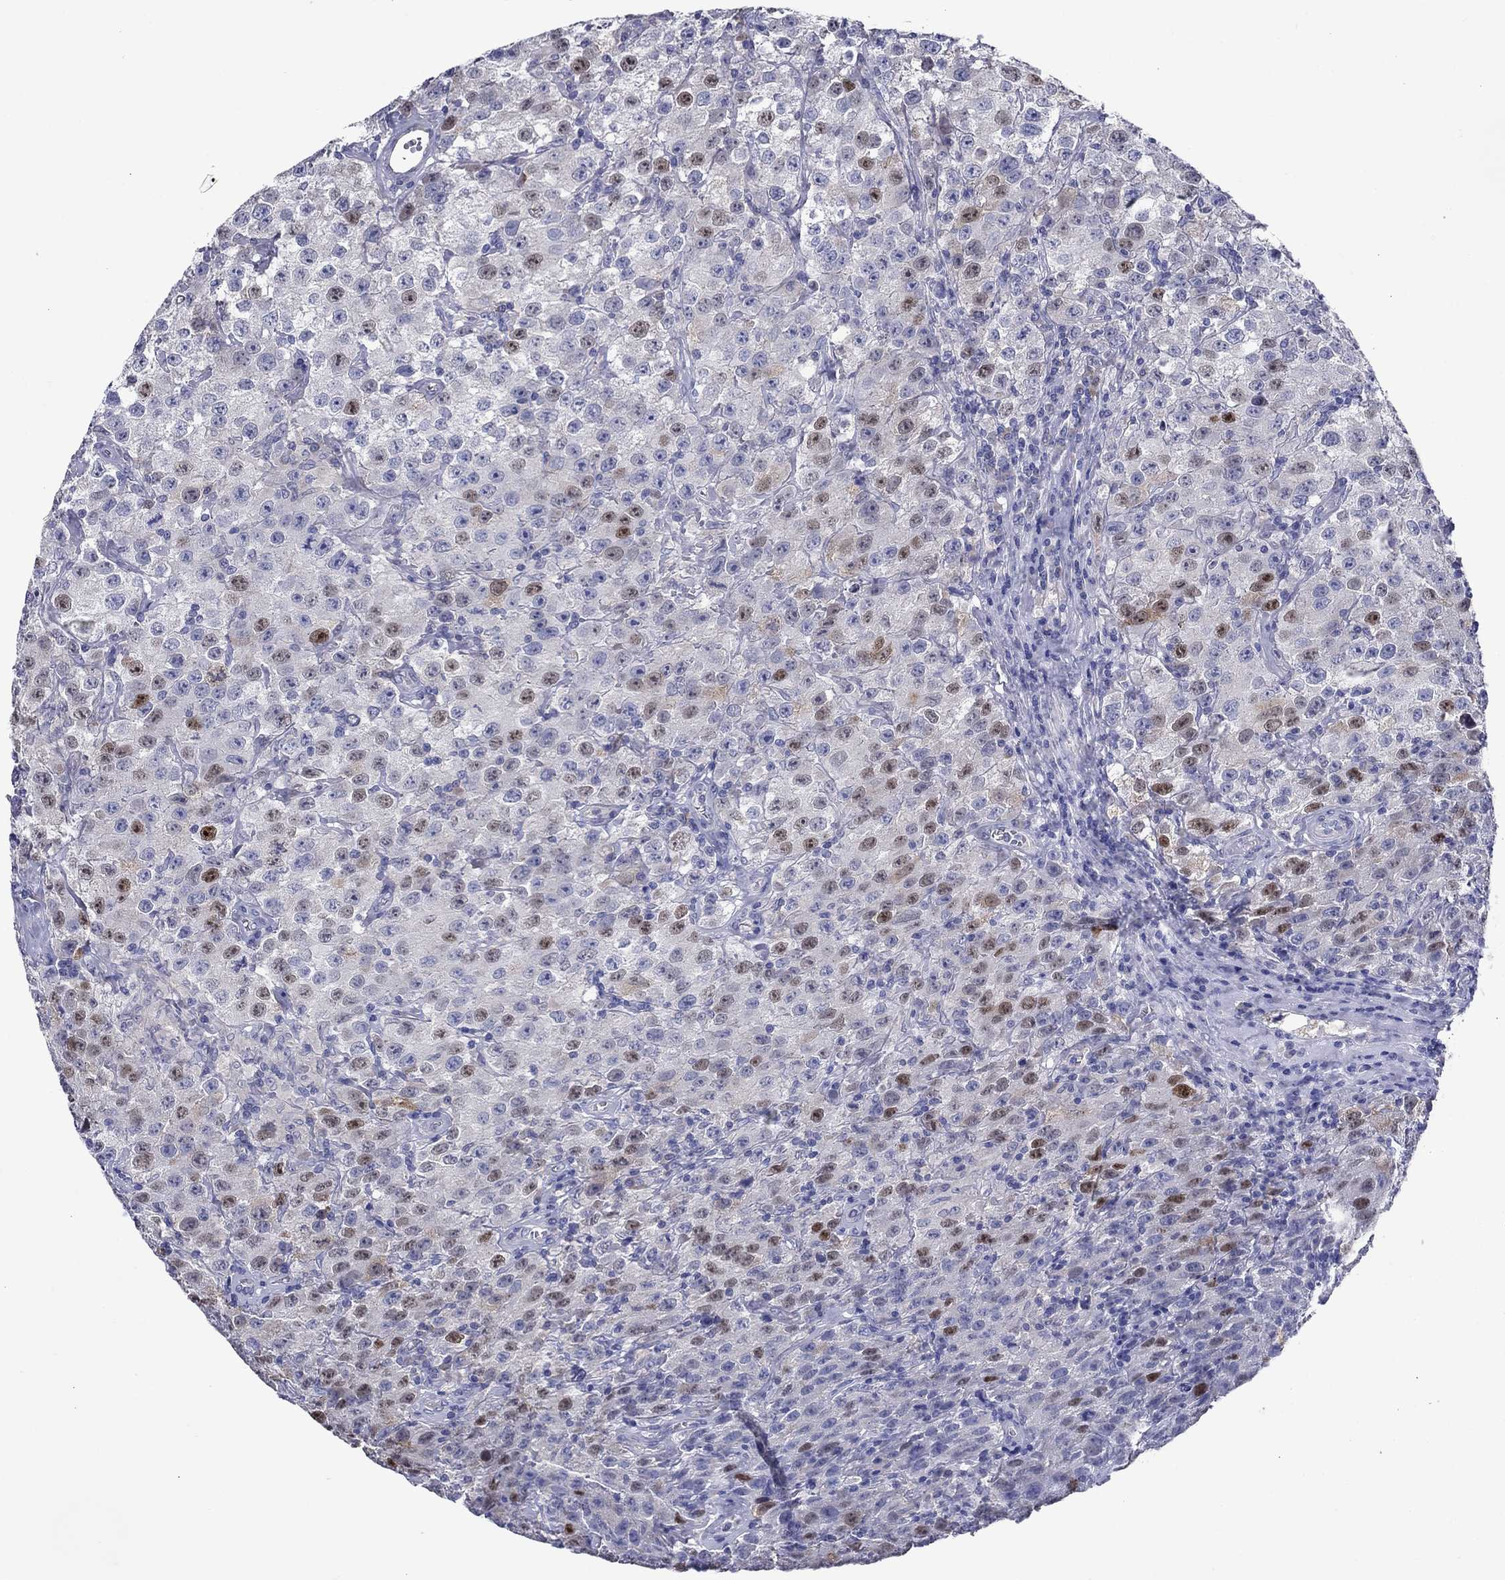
{"staining": {"intensity": "negative", "quantity": "none", "location": "none"}, "tissue": "testis cancer", "cell_type": "Tumor cells", "image_type": "cancer", "snomed": [{"axis": "morphology", "description": "Seminoma, NOS"}, {"axis": "topography", "description": "Testis"}], "caption": "Tumor cells show no significant protein positivity in seminoma (testis).", "gene": "SULT2B1", "patient": {"sex": "male", "age": 52}}